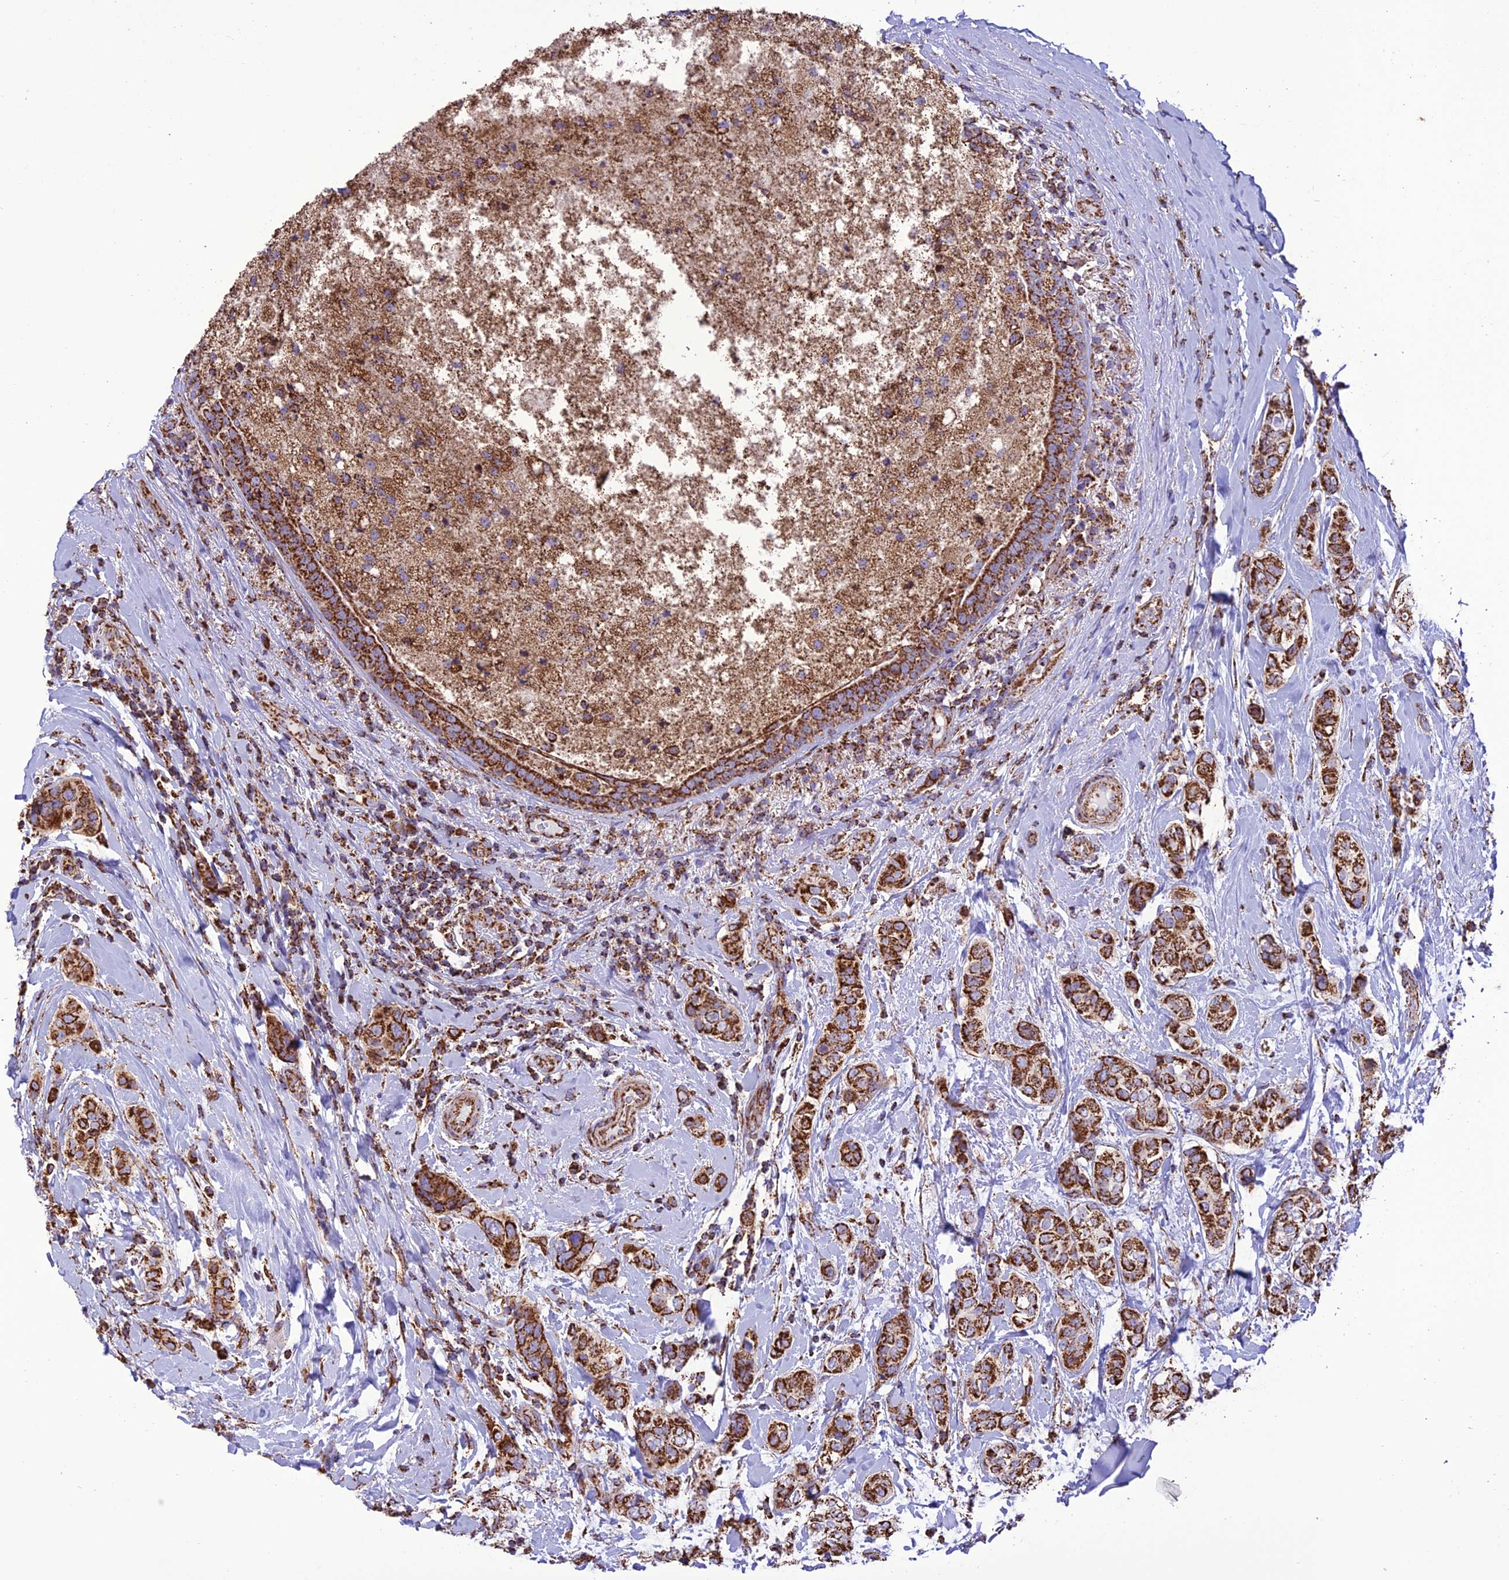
{"staining": {"intensity": "strong", "quantity": ">75%", "location": "cytoplasmic/membranous"}, "tissue": "breast cancer", "cell_type": "Tumor cells", "image_type": "cancer", "snomed": [{"axis": "morphology", "description": "Lobular carcinoma"}, {"axis": "topography", "description": "Breast"}], "caption": "There is high levels of strong cytoplasmic/membranous staining in tumor cells of breast cancer (lobular carcinoma), as demonstrated by immunohistochemical staining (brown color).", "gene": "NDUFAF1", "patient": {"sex": "female", "age": 51}}